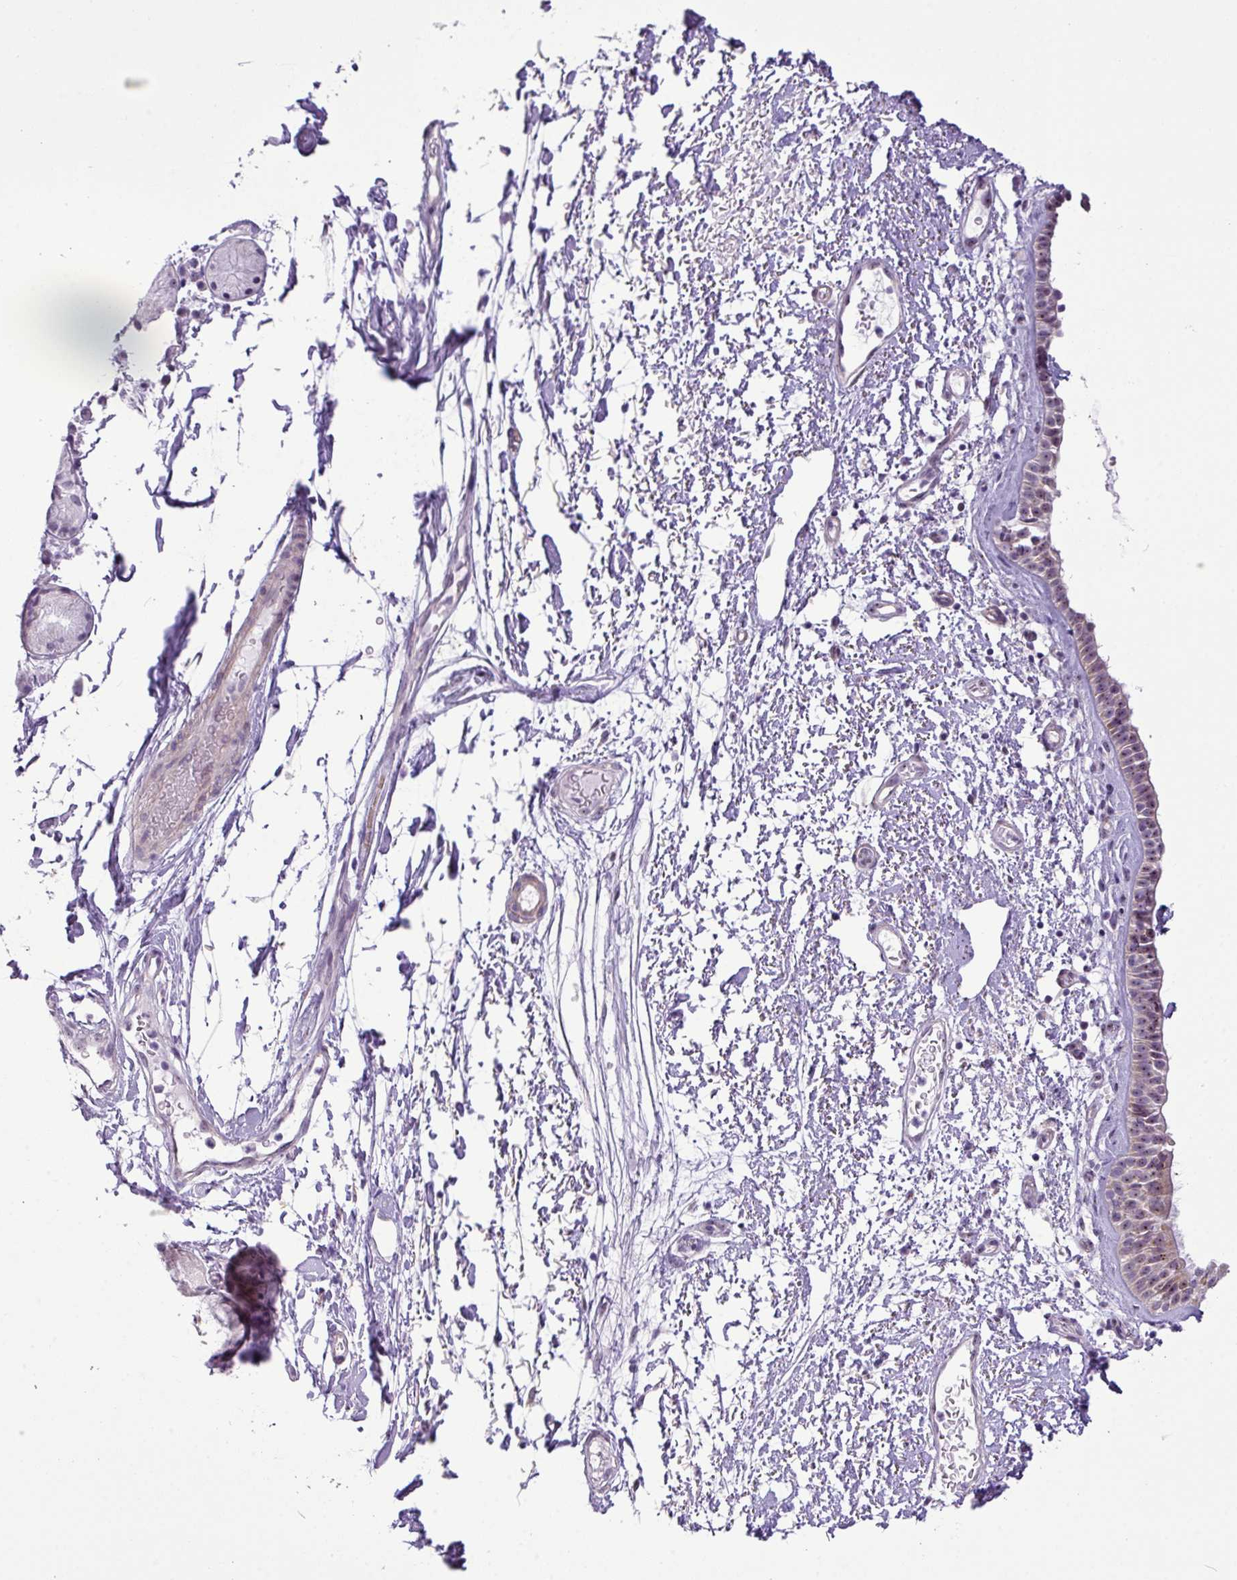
{"staining": {"intensity": "strong", "quantity": "<25%", "location": "nuclear"}, "tissue": "nasopharynx", "cell_type": "Respiratory epithelial cells", "image_type": "normal", "snomed": [{"axis": "morphology", "description": "Normal tissue, NOS"}, {"axis": "topography", "description": "Cartilage tissue"}, {"axis": "topography", "description": "Nasopharynx"}], "caption": "Nasopharynx stained with immunohistochemistry (IHC) displays strong nuclear staining in approximately <25% of respiratory epithelial cells. The staining was performed using DAB (3,3'-diaminobenzidine) to visualize the protein expression in brown, while the nuclei were stained in blue with hematoxylin (Magnification: 20x).", "gene": "MAK16", "patient": {"sex": "male", "age": 56}}